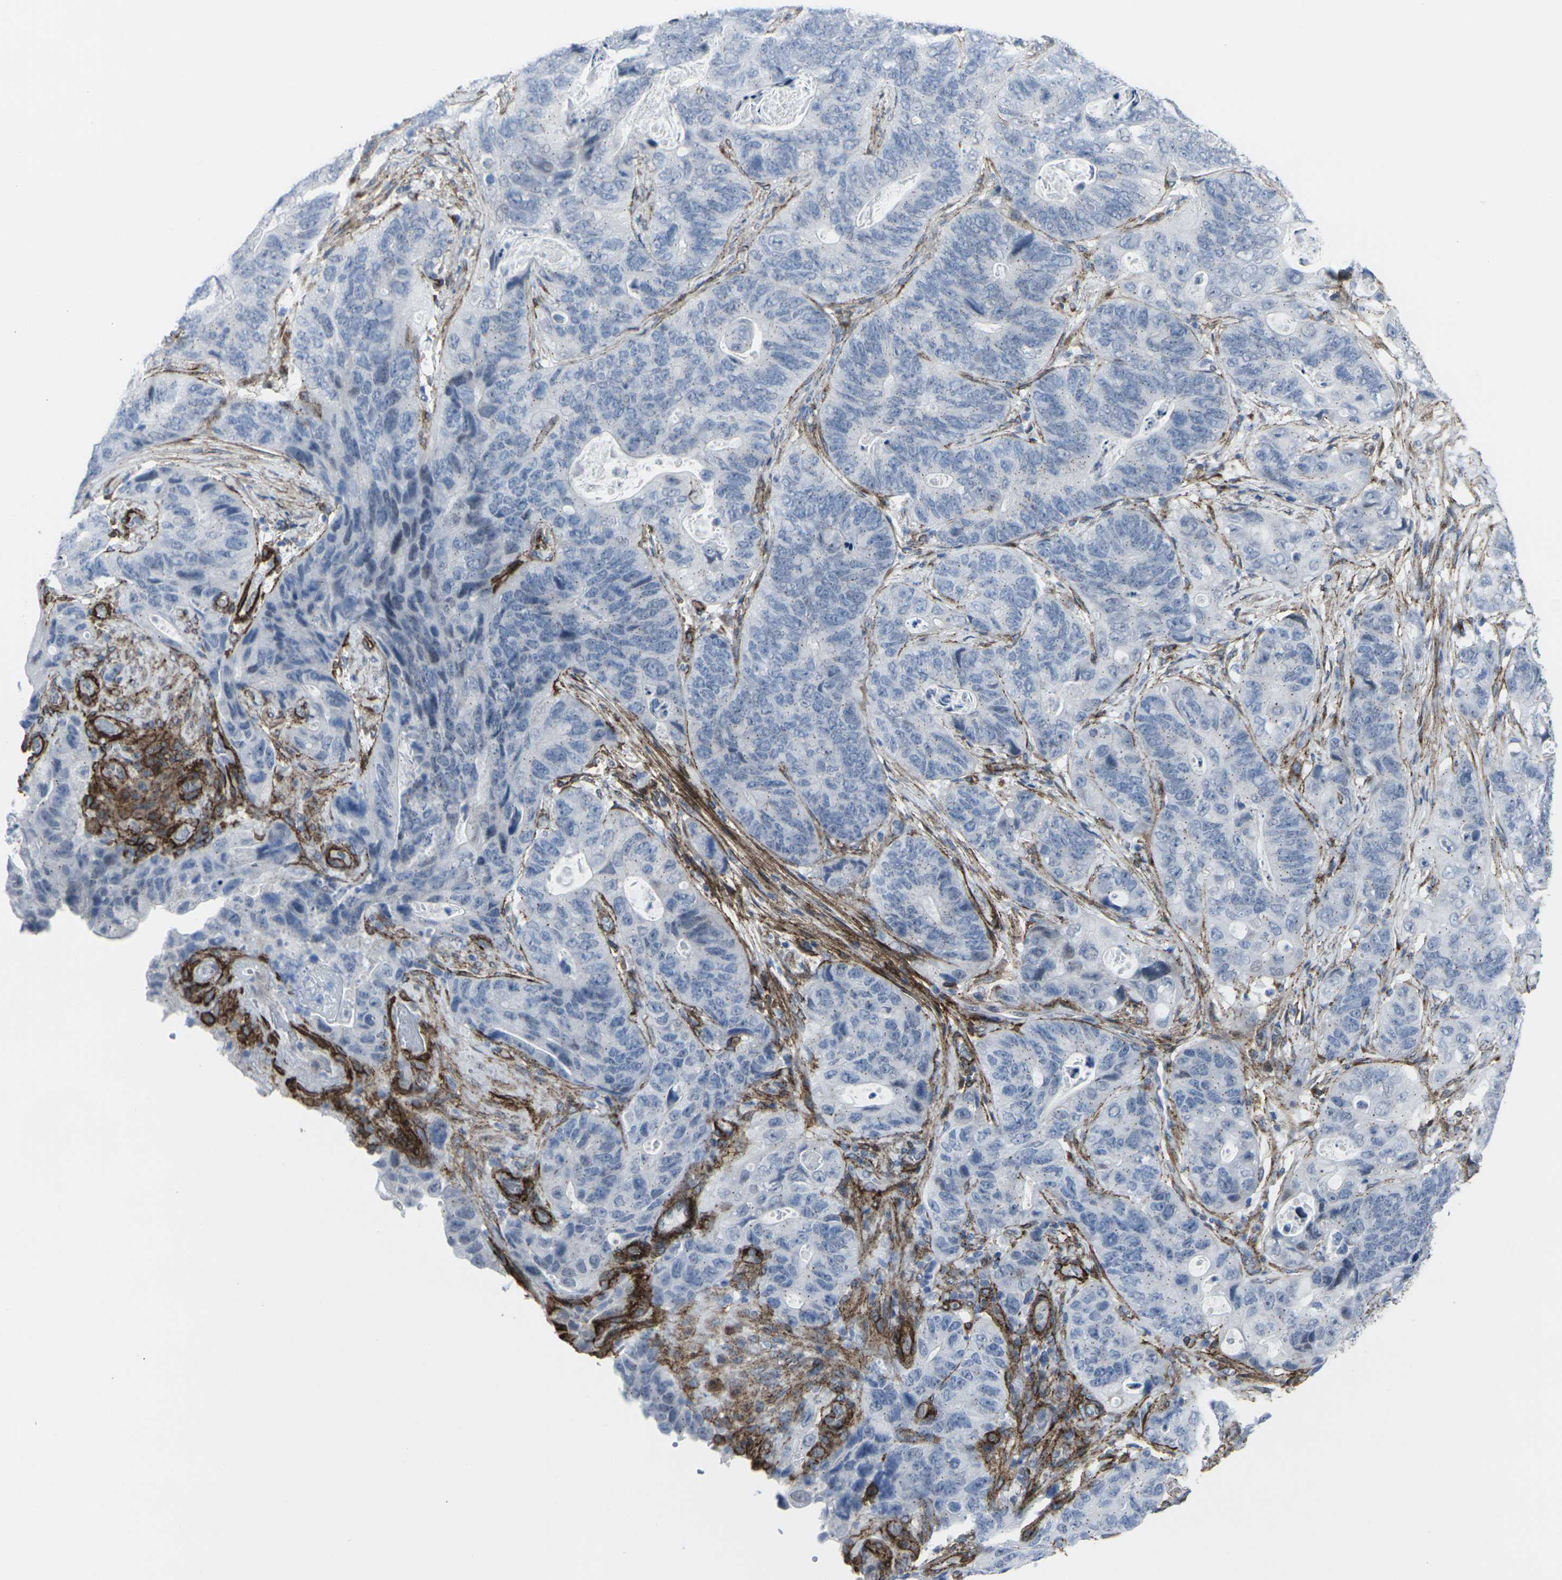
{"staining": {"intensity": "negative", "quantity": "none", "location": "none"}, "tissue": "stomach cancer", "cell_type": "Tumor cells", "image_type": "cancer", "snomed": [{"axis": "morphology", "description": "Adenocarcinoma, NOS"}, {"axis": "topography", "description": "Stomach"}], "caption": "Immunohistochemistry of stomach cancer (adenocarcinoma) reveals no positivity in tumor cells.", "gene": "CDH11", "patient": {"sex": "female", "age": 89}}